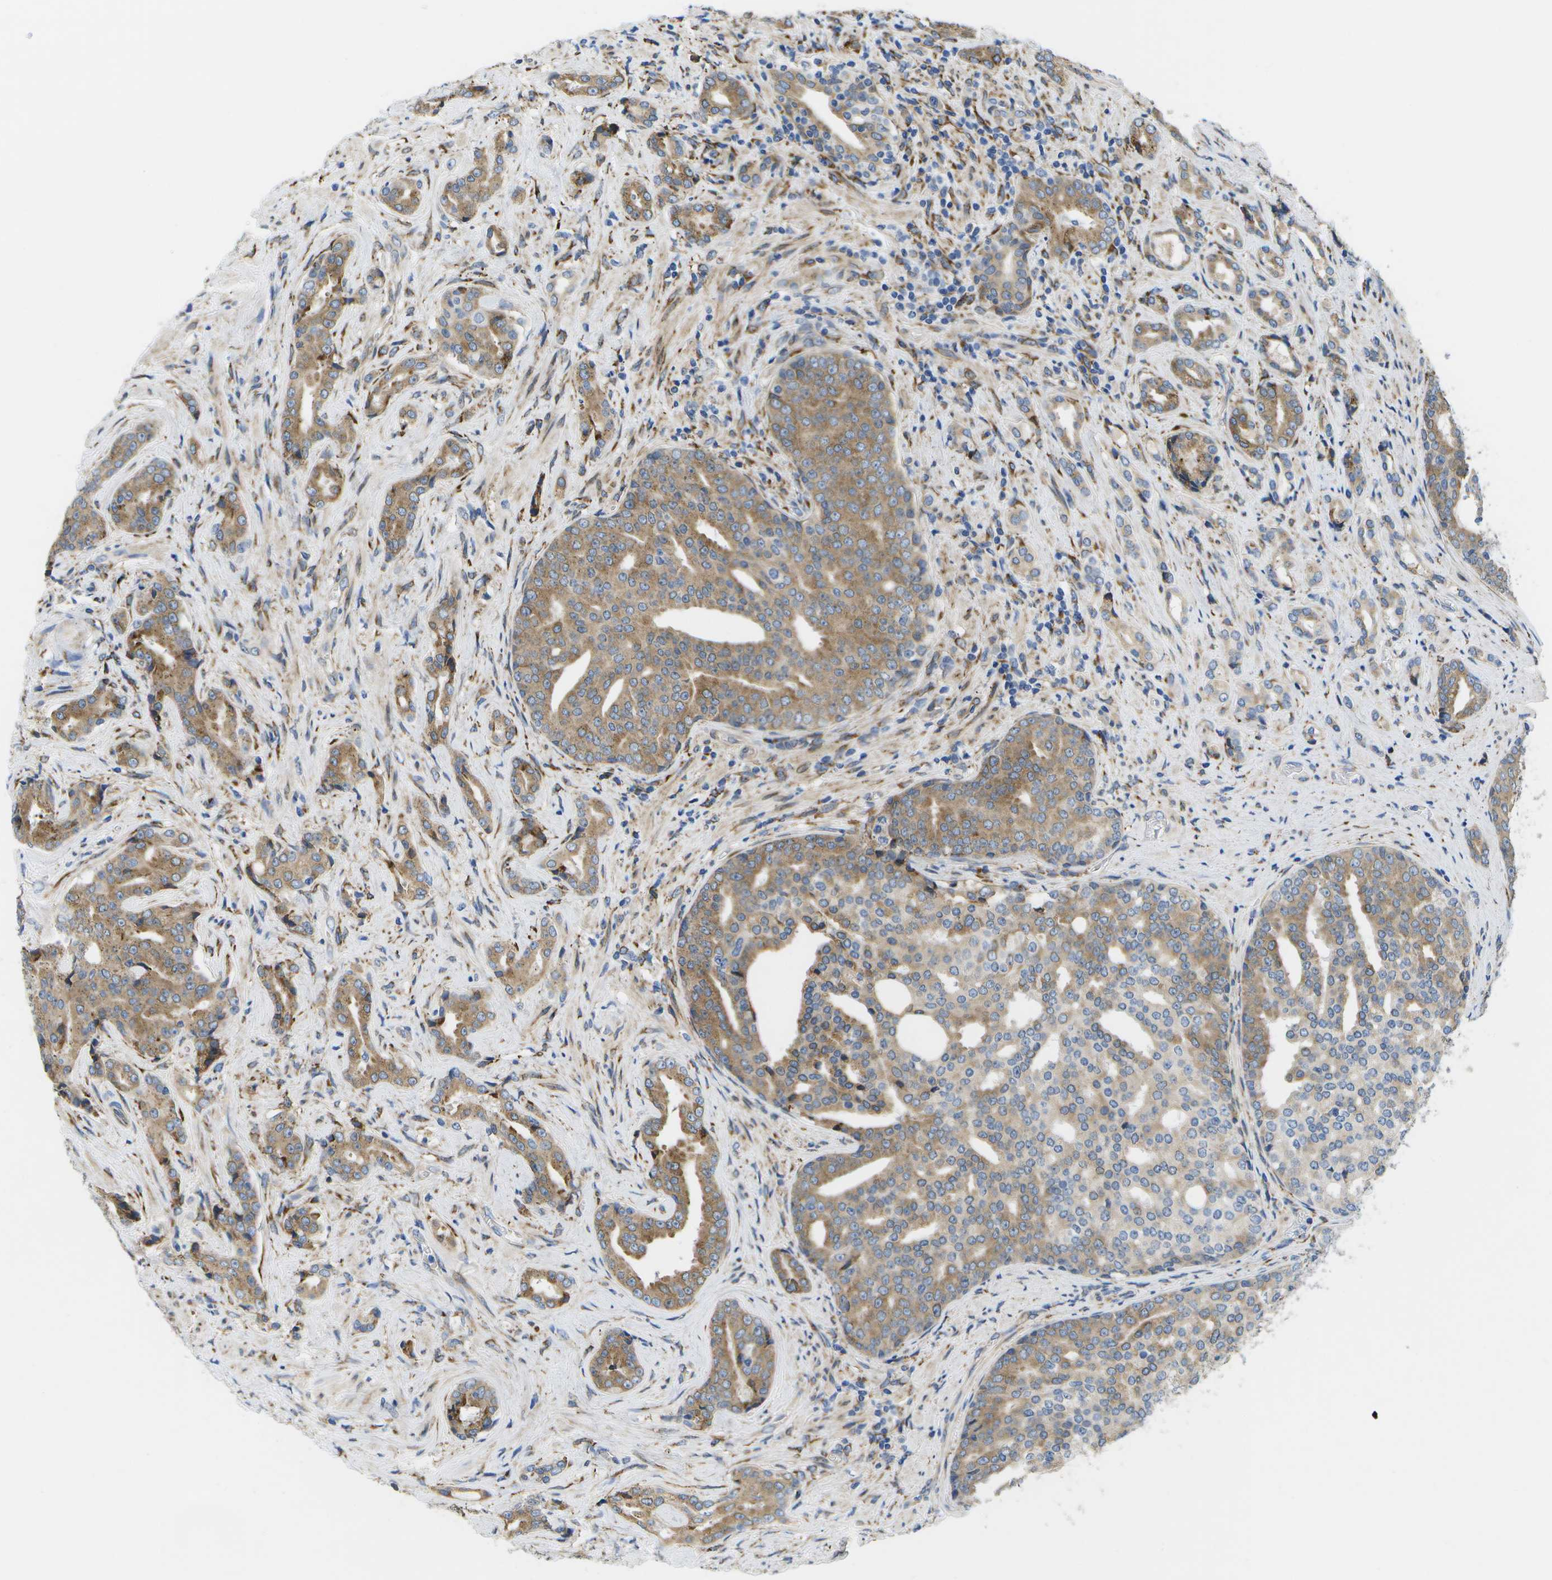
{"staining": {"intensity": "moderate", "quantity": ">75%", "location": "cytoplasmic/membranous"}, "tissue": "prostate cancer", "cell_type": "Tumor cells", "image_type": "cancer", "snomed": [{"axis": "morphology", "description": "Adenocarcinoma, High grade"}, {"axis": "topography", "description": "Prostate"}], "caption": "Protein expression analysis of human prostate cancer (adenocarcinoma (high-grade)) reveals moderate cytoplasmic/membranous staining in approximately >75% of tumor cells. Nuclei are stained in blue.", "gene": "ZDHHC17", "patient": {"sex": "male", "age": 71}}